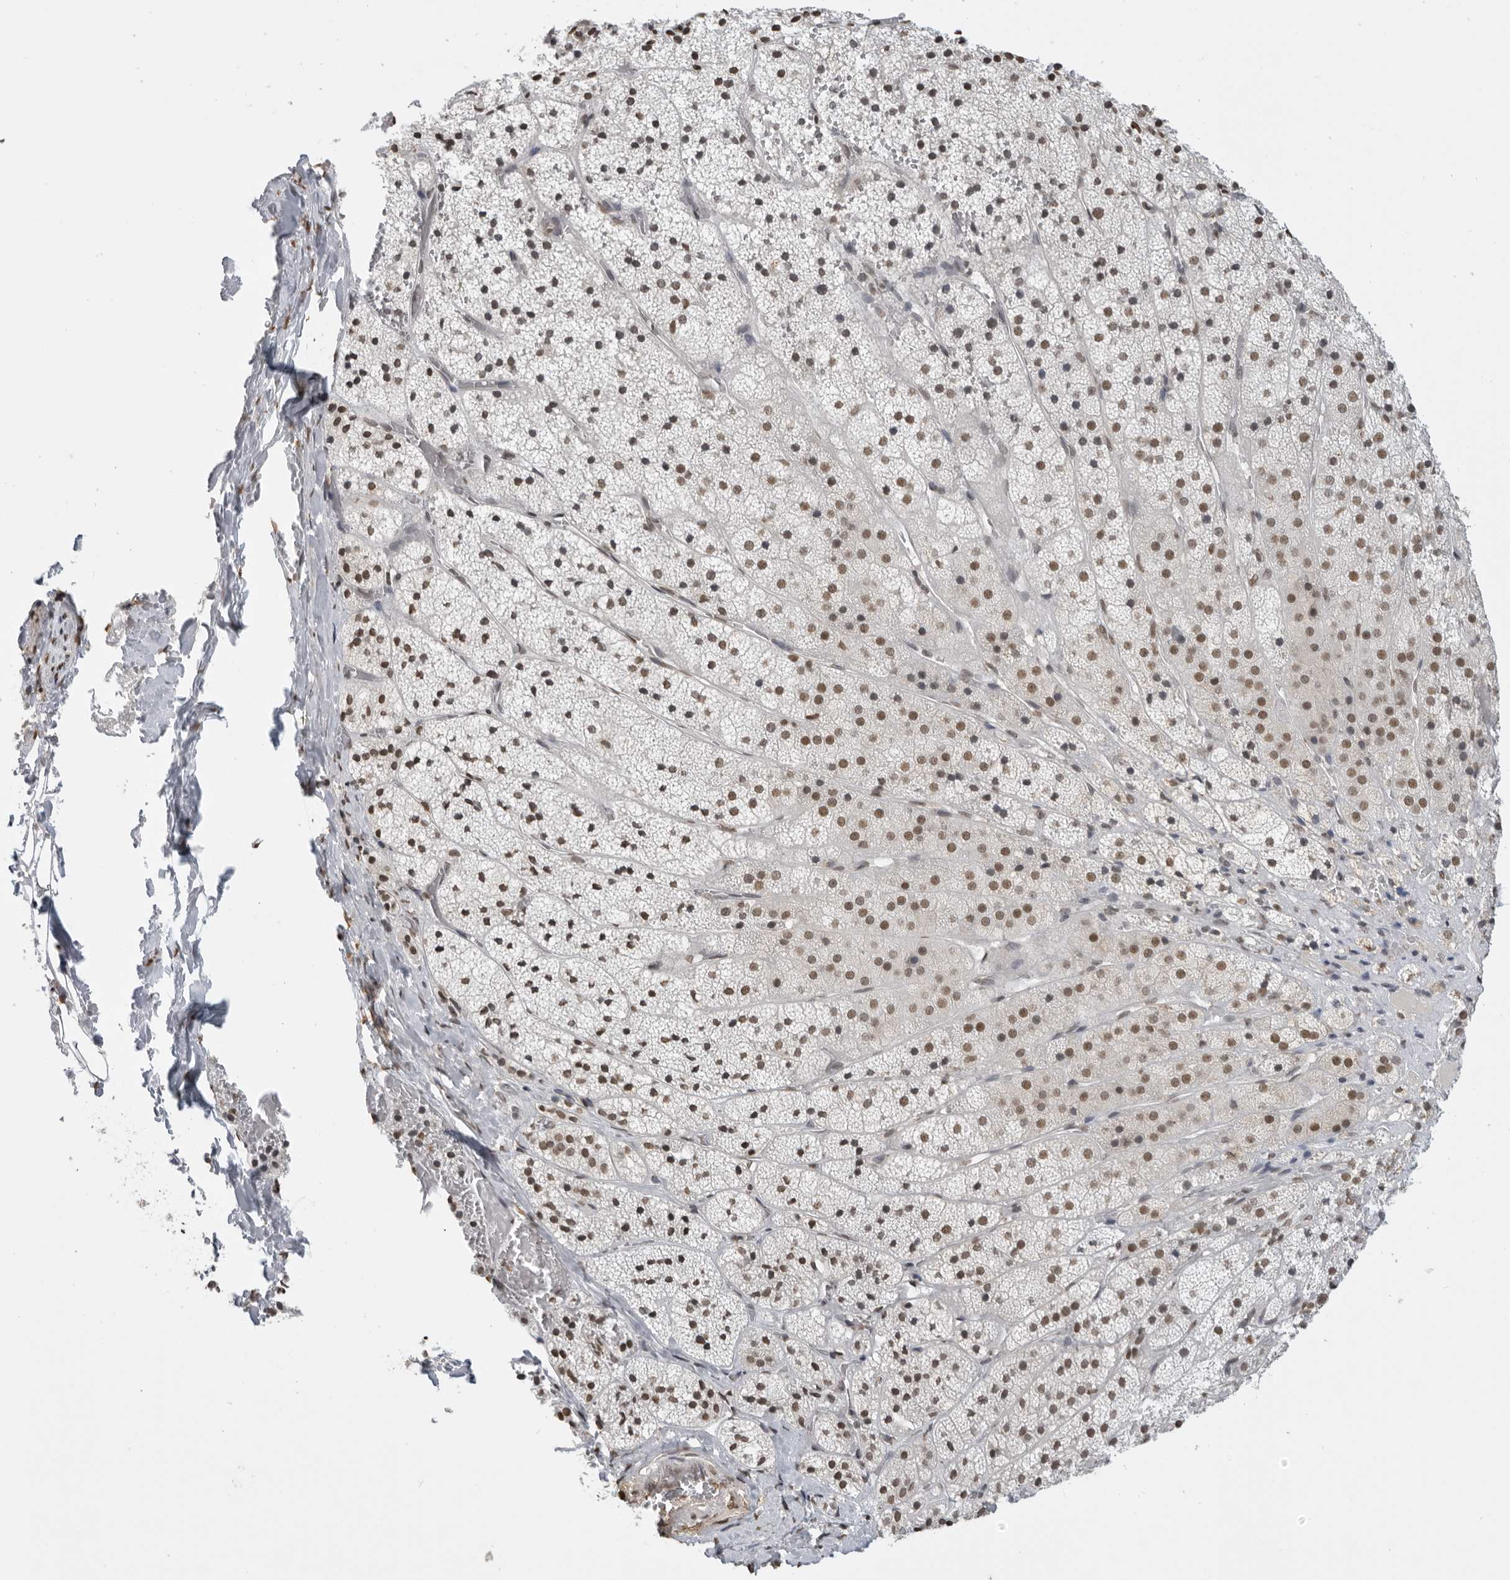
{"staining": {"intensity": "strong", "quantity": ">75%", "location": "nuclear"}, "tissue": "adrenal gland", "cell_type": "Glandular cells", "image_type": "normal", "snomed": [{"axis": "morphology", "description": "Normal tissue, NOS"}, {"axis": "topography", "description": "Adrenal gland"}], "caption": "Adrenal gland stained for a protein shows strong nuclear positivity in glandular cells. The protein of interest is stained brown, and the nuclei are stained in blue (DAB (3,3'-diaminobenzidine) IHC with brightfield microscopy, high magnification).", "gene": "RPA2", "patient": {"sex": "female", "age": 44}}